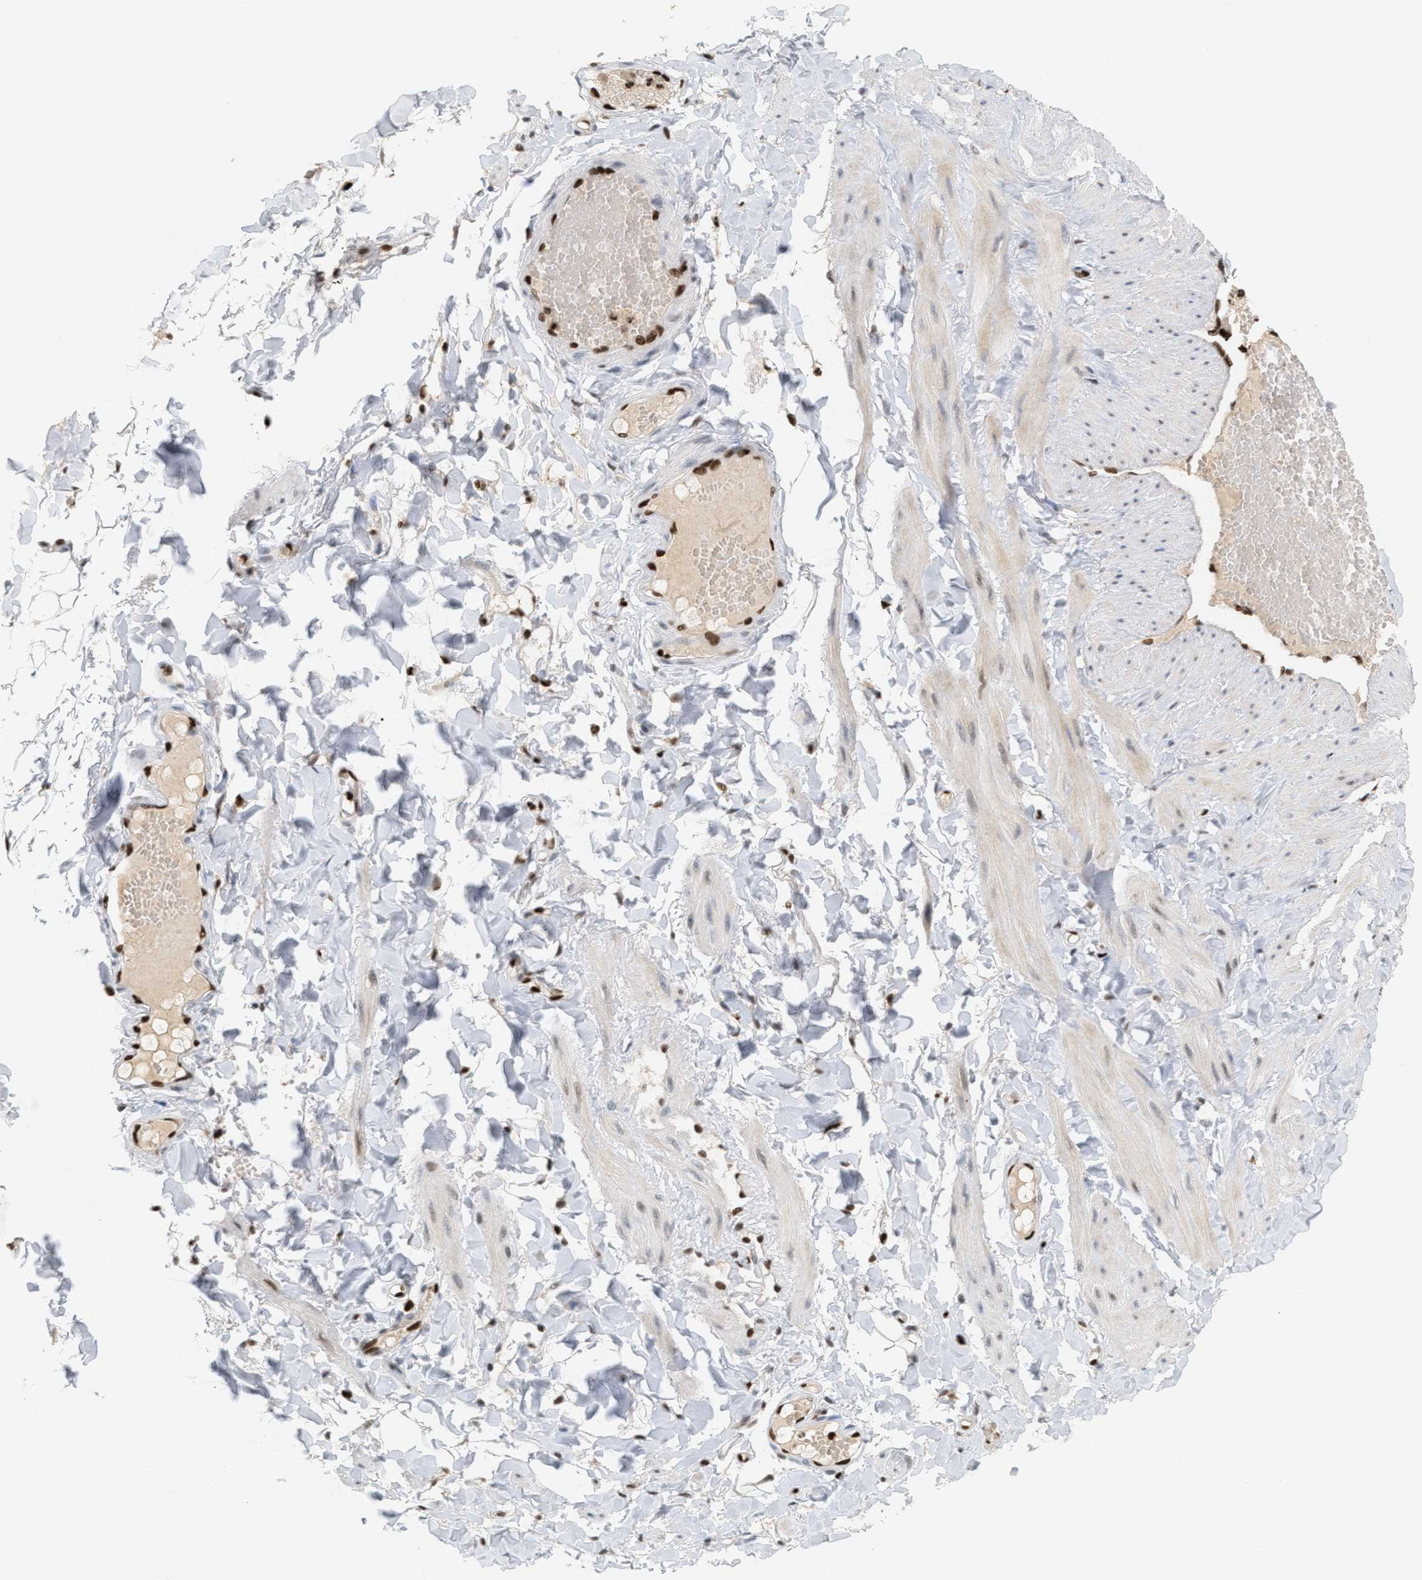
{"staining": {"intensity": "moderate", "quantity": "25%-75%", "location": "nuclear"}, "tissue": "adipose tissue", "cell_type": "Adipocytes", "image_type": "normal", "snomed": [{"axis": "morphology", "description": "Normal tissue, NOS"}, {"axis": "topography", "description": "Adipose tissue"}, {"axis": "topography", "description": "Vascular tissue"}, {"axis": "topography", "description": "Peripheral nerve tissue"}], "caption": "Immunohistochemical staining of unremarkable human adipose tissue exhibits moderate nuclear protein staining in about 25%-75% of adipocytes.", "gene": "C17orf49", "patient": {"sex": "male", "age": 25}}